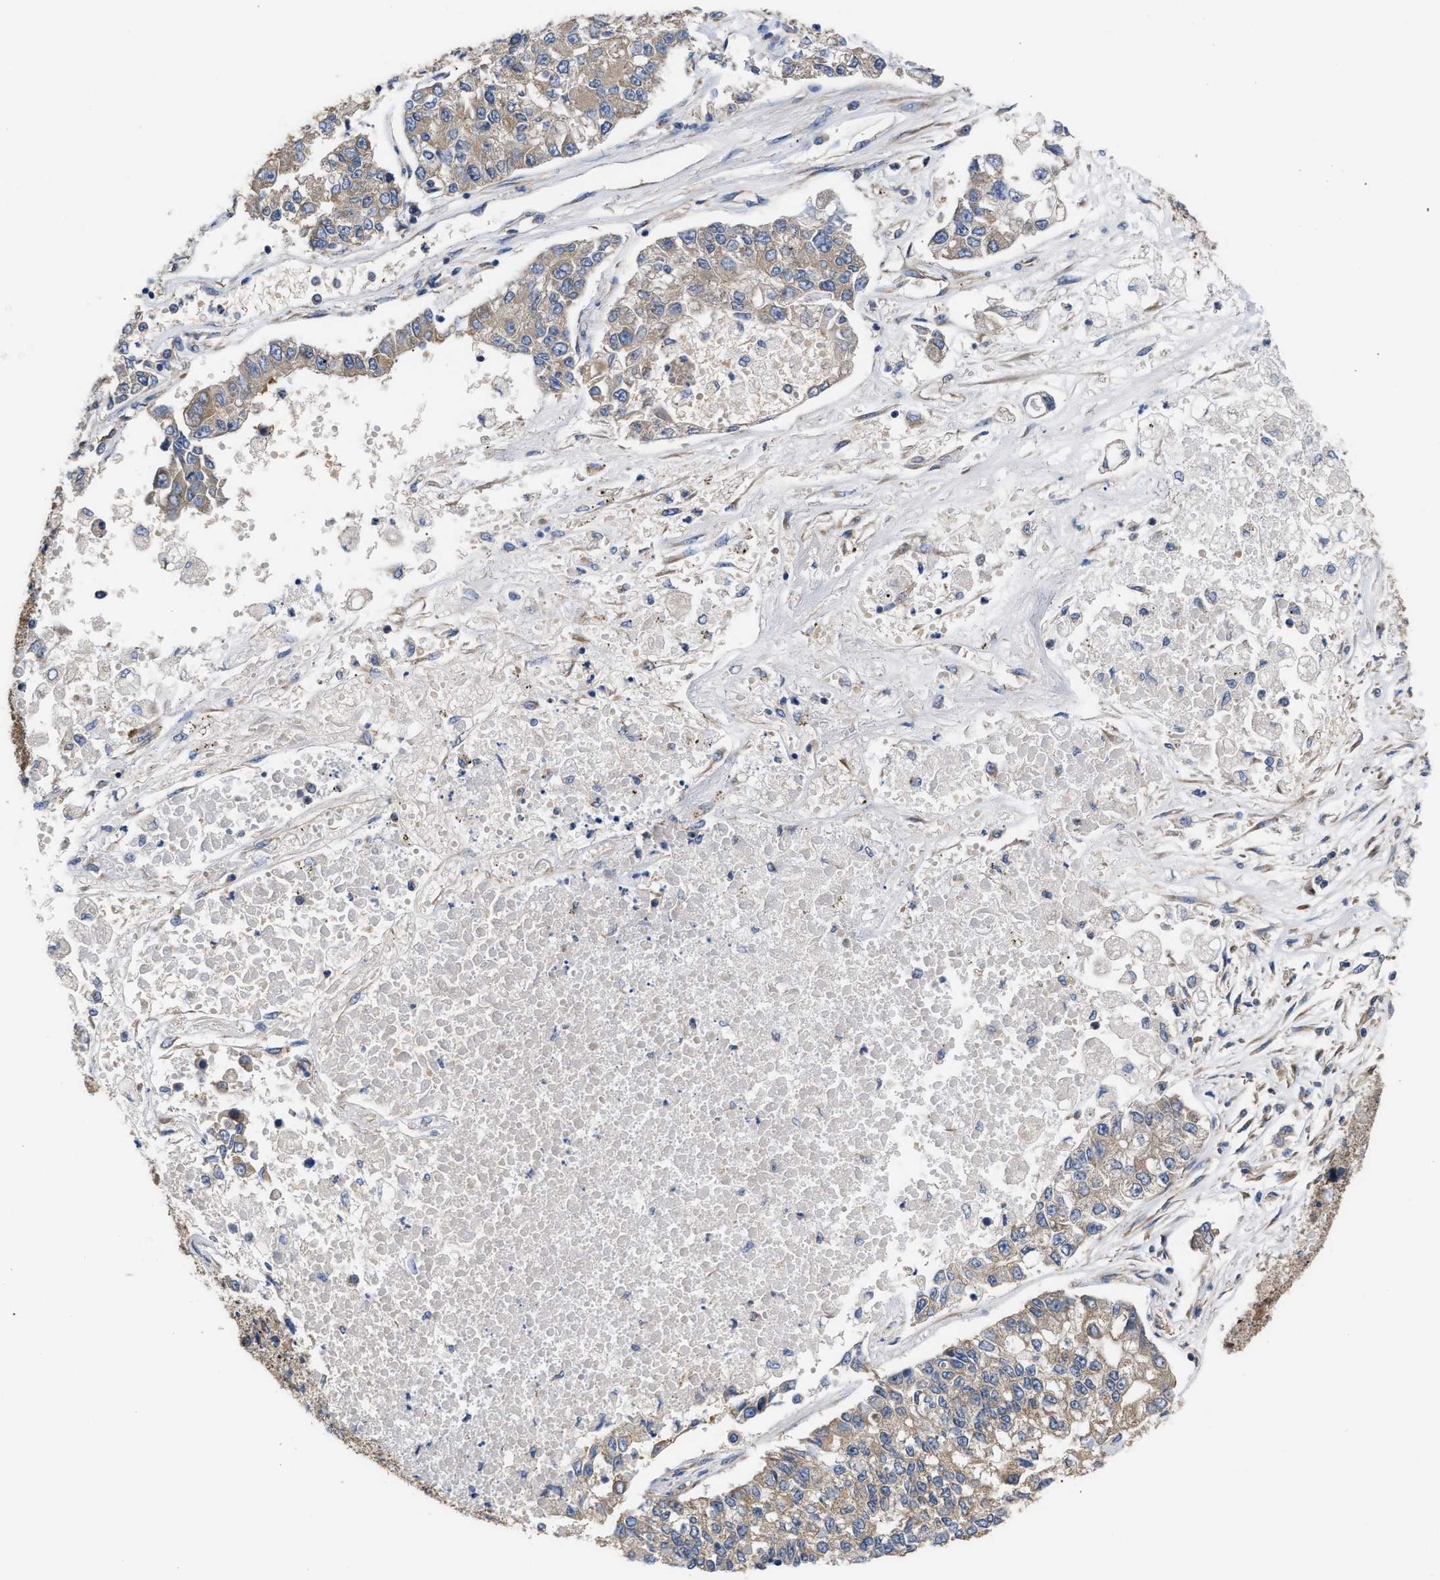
{"staining": {"intensity": "moderate", "quantity": ">75%", "location": "cytoplasmic/membranous"}, "tissue": "lung cancer", "cell_type": "Tumor cells", "image_type": "cancer", "snomed": [{"axis": "morphology", "description": "Adenocarcinoma, NOS"}, {"axis": "topography", "description": "Lung"}], "caption": "Lung cancer stained with DAB (3,3'-diaminobenzidine) IHC shows medium levels of moderate cytoplasmic/membranous expression in about >75% of tumor cells.", "gene": "LAPTM4B", "patient": {"sex": "male", "age": 49}}